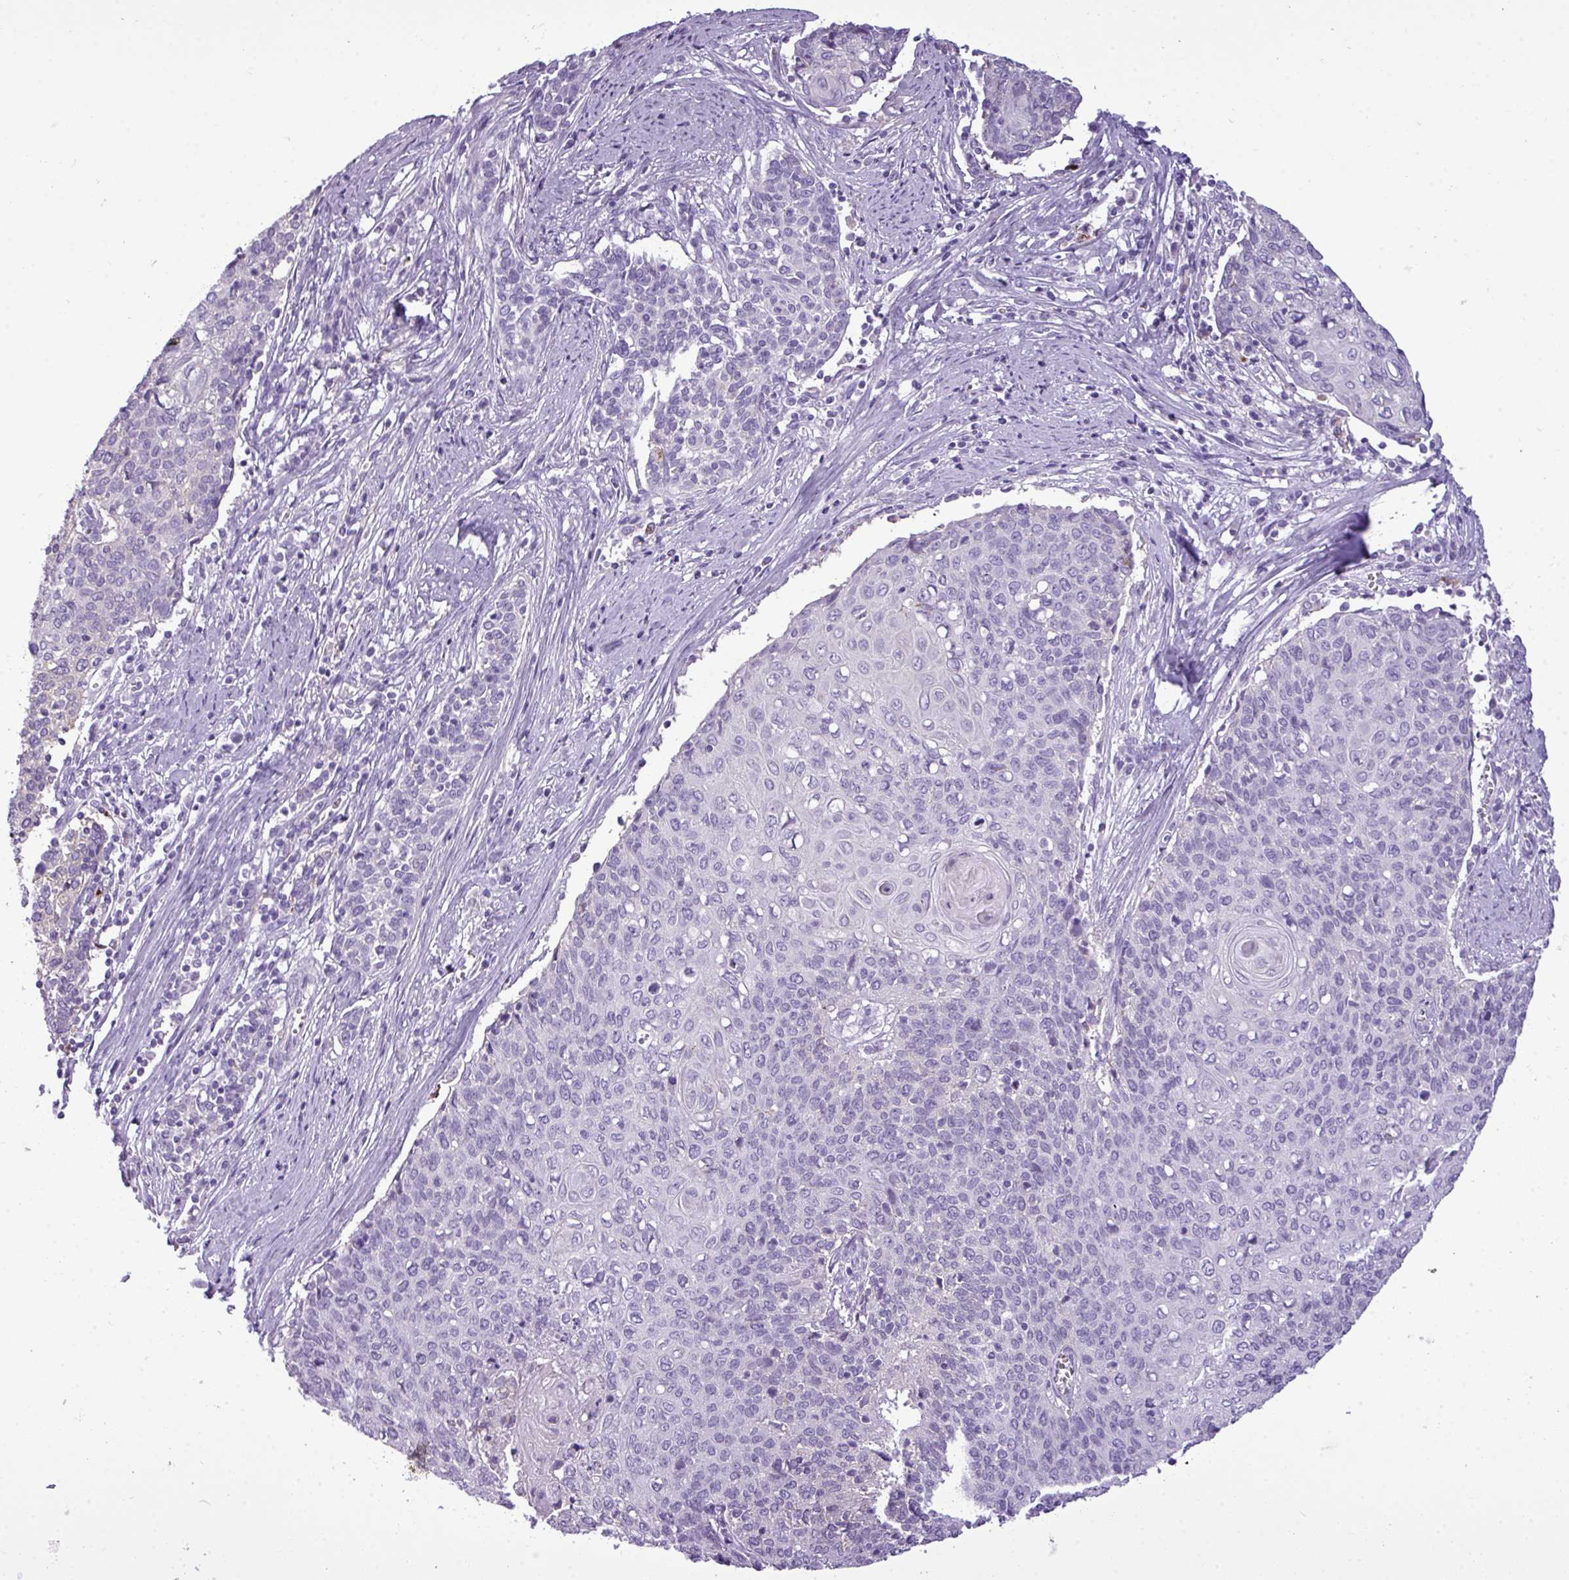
{"staining": {"intensity": "negative", "quantity": "none", "location": "none"}, "tissue": "cervical cancer", "cell_type": "Tumor cells", "image_type": "cancer", "snomed": [{"axis": "morphology", "description": "Squamous cell carcinoma, NOS"}, {"axis": "topography", "description": "Cervix"}], "caption": "This is an IHC photomicrograph of squamous cell carcinoma (cervical). There is no expression in tumor cells.", "gene": "RBMXL2", "patient": {"sex": "female", "age": 39}}